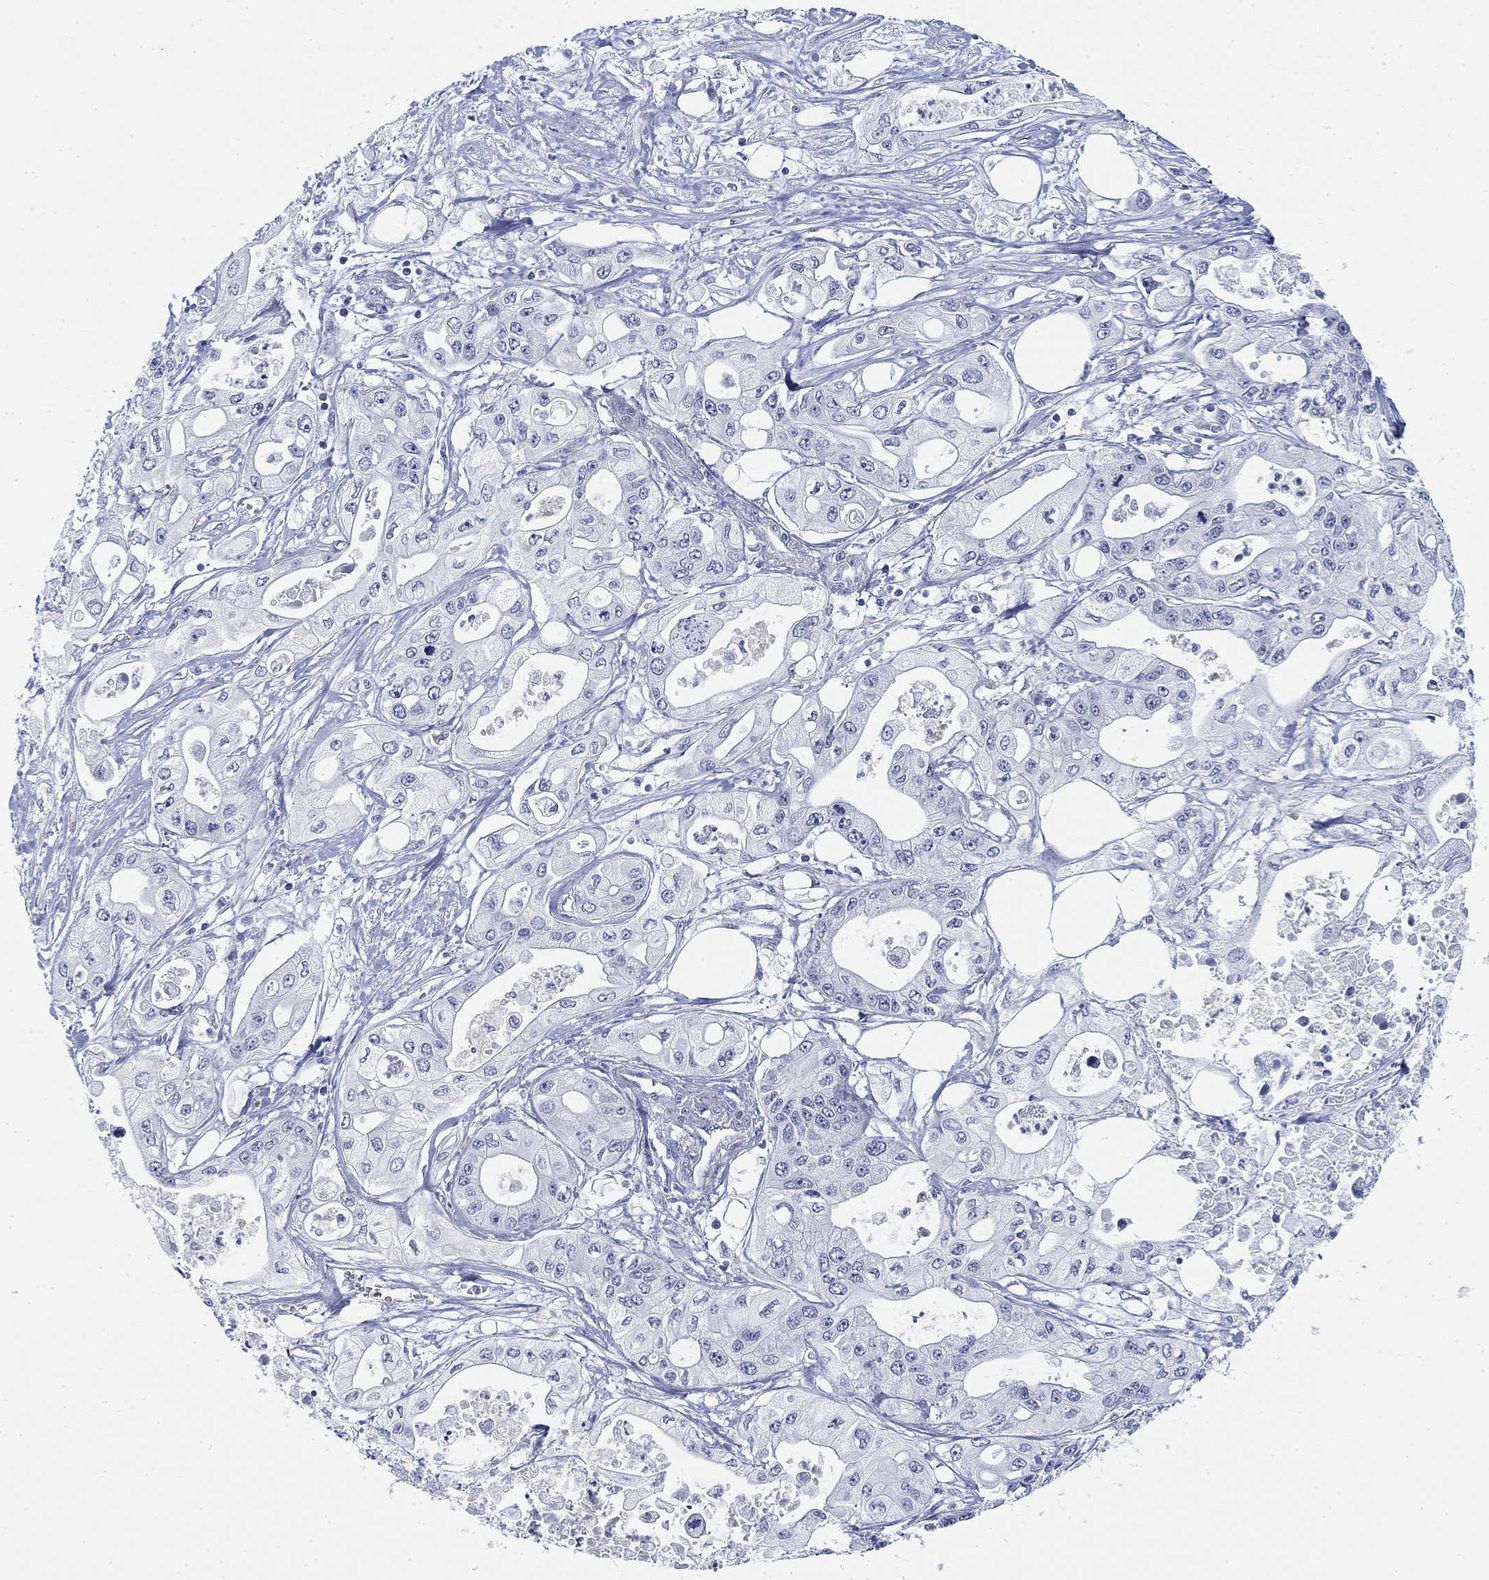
{"staining": {"intensity": "negative", "quantity": "none", "location": "none"}, "tissue": "pancreatic cancer", "cell_type": "Tumor cells", "image_type": "cancer", "snomed": [{"axis": "morphology", "description": "Adenocarcinoma, NOS"}, {"axis": "topography", "description": "Pancreas"}], "caption": "Immunohistochemical staining of pancreatic cancer shows no significant expression in tumor cells.", "gene": "SLC2A5", "patient": {"sex": "male", "age": 70}}